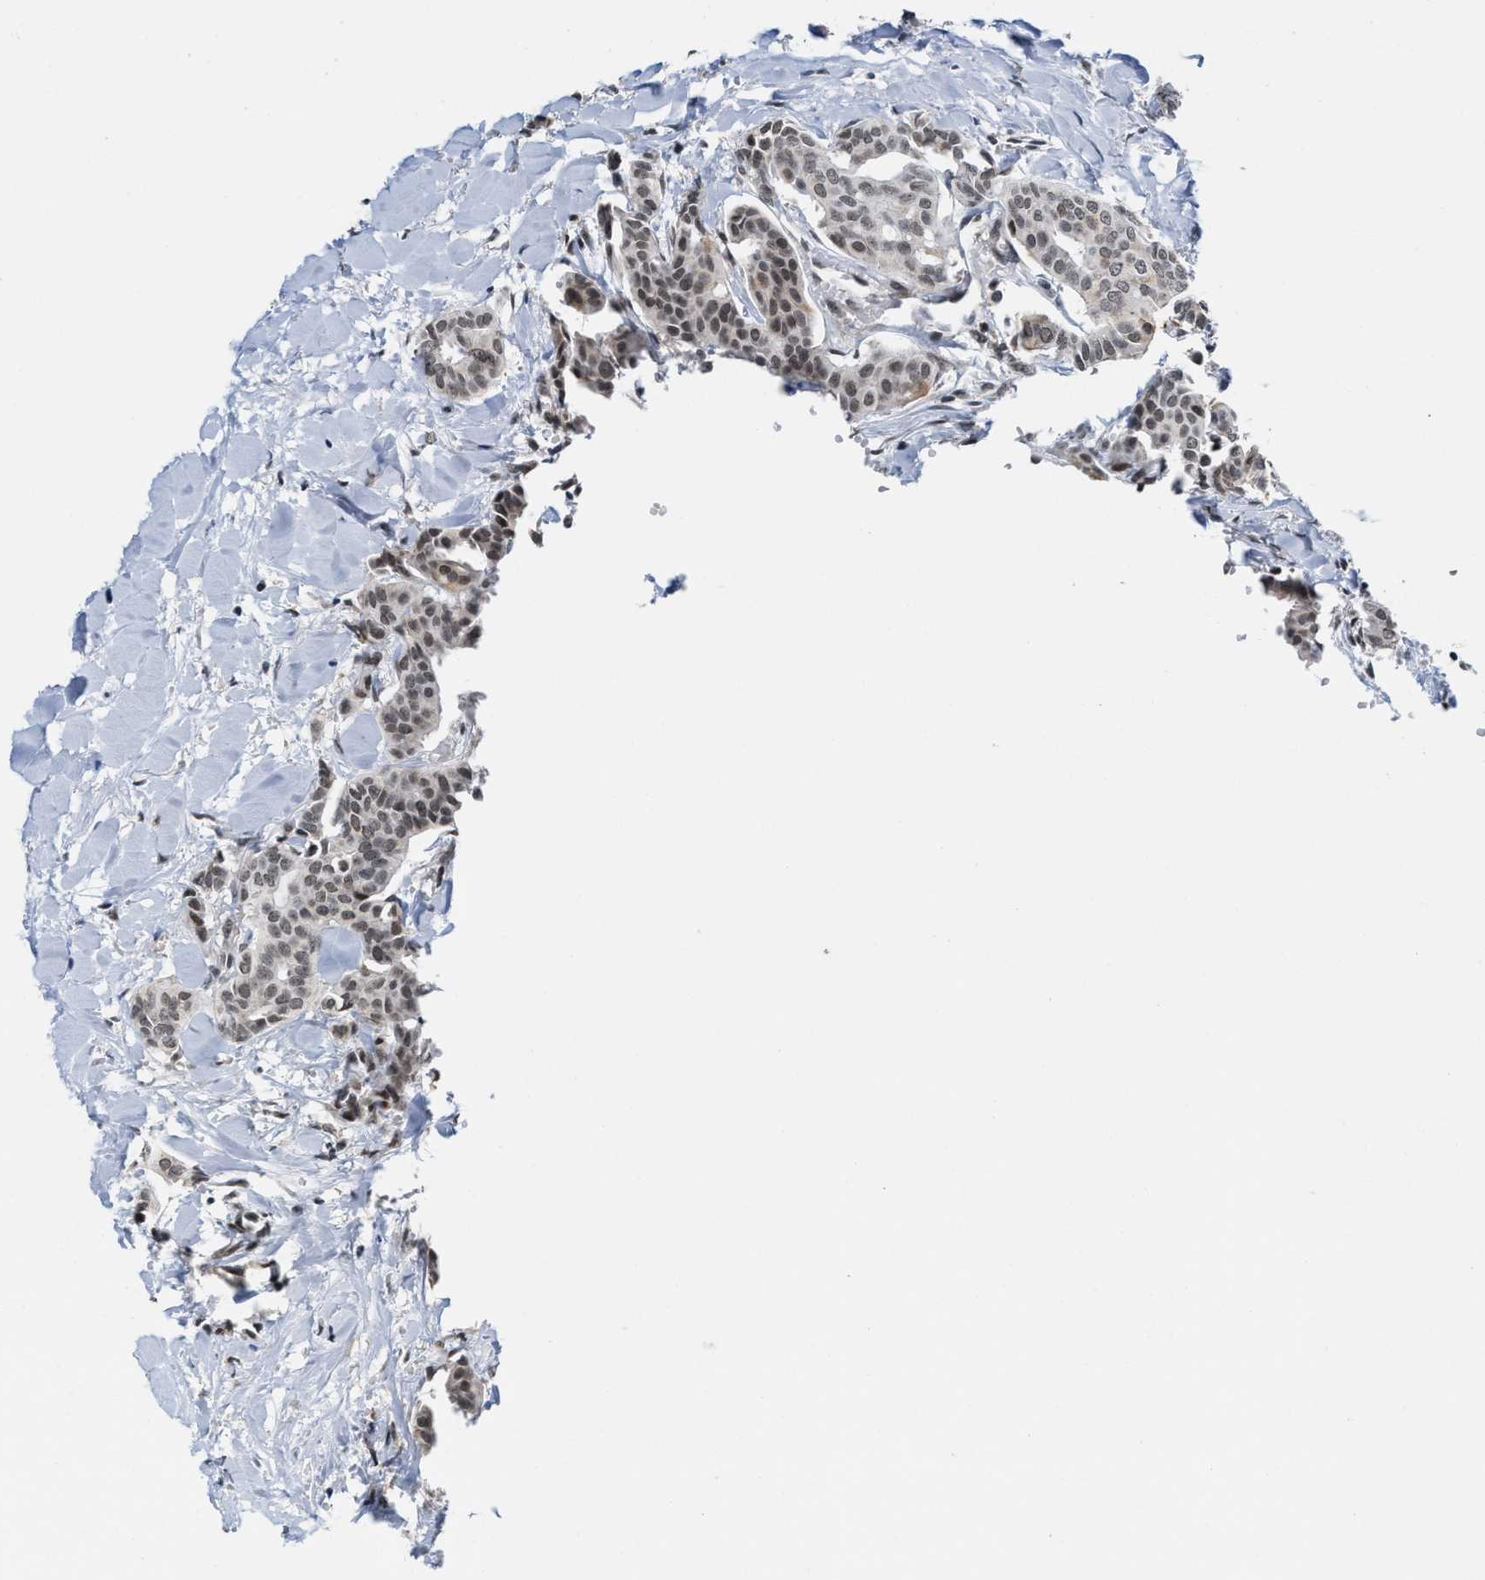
{"staining": {"intensity": "weak", "quantity": ">75%", "location": "nuclear"}, "tissue": "head and neck cancer", "cell_type": "Tumor cells", "image_type": "cancer", "snomed": [{"axis": "morphology", "description": "Adenocarcinoma, NOS"}, {"axis": "topography", "description": "Salivary gland"}, {"axis": "topography", "description": "Head-Neck"}], "caption": "A micrograph of human head and neck cancer stained for a protein exhibits weak nuclear brown staining in tumor cells.", "gene": "ANKRD6", "patient": {"sex": "female", "age": 59}}